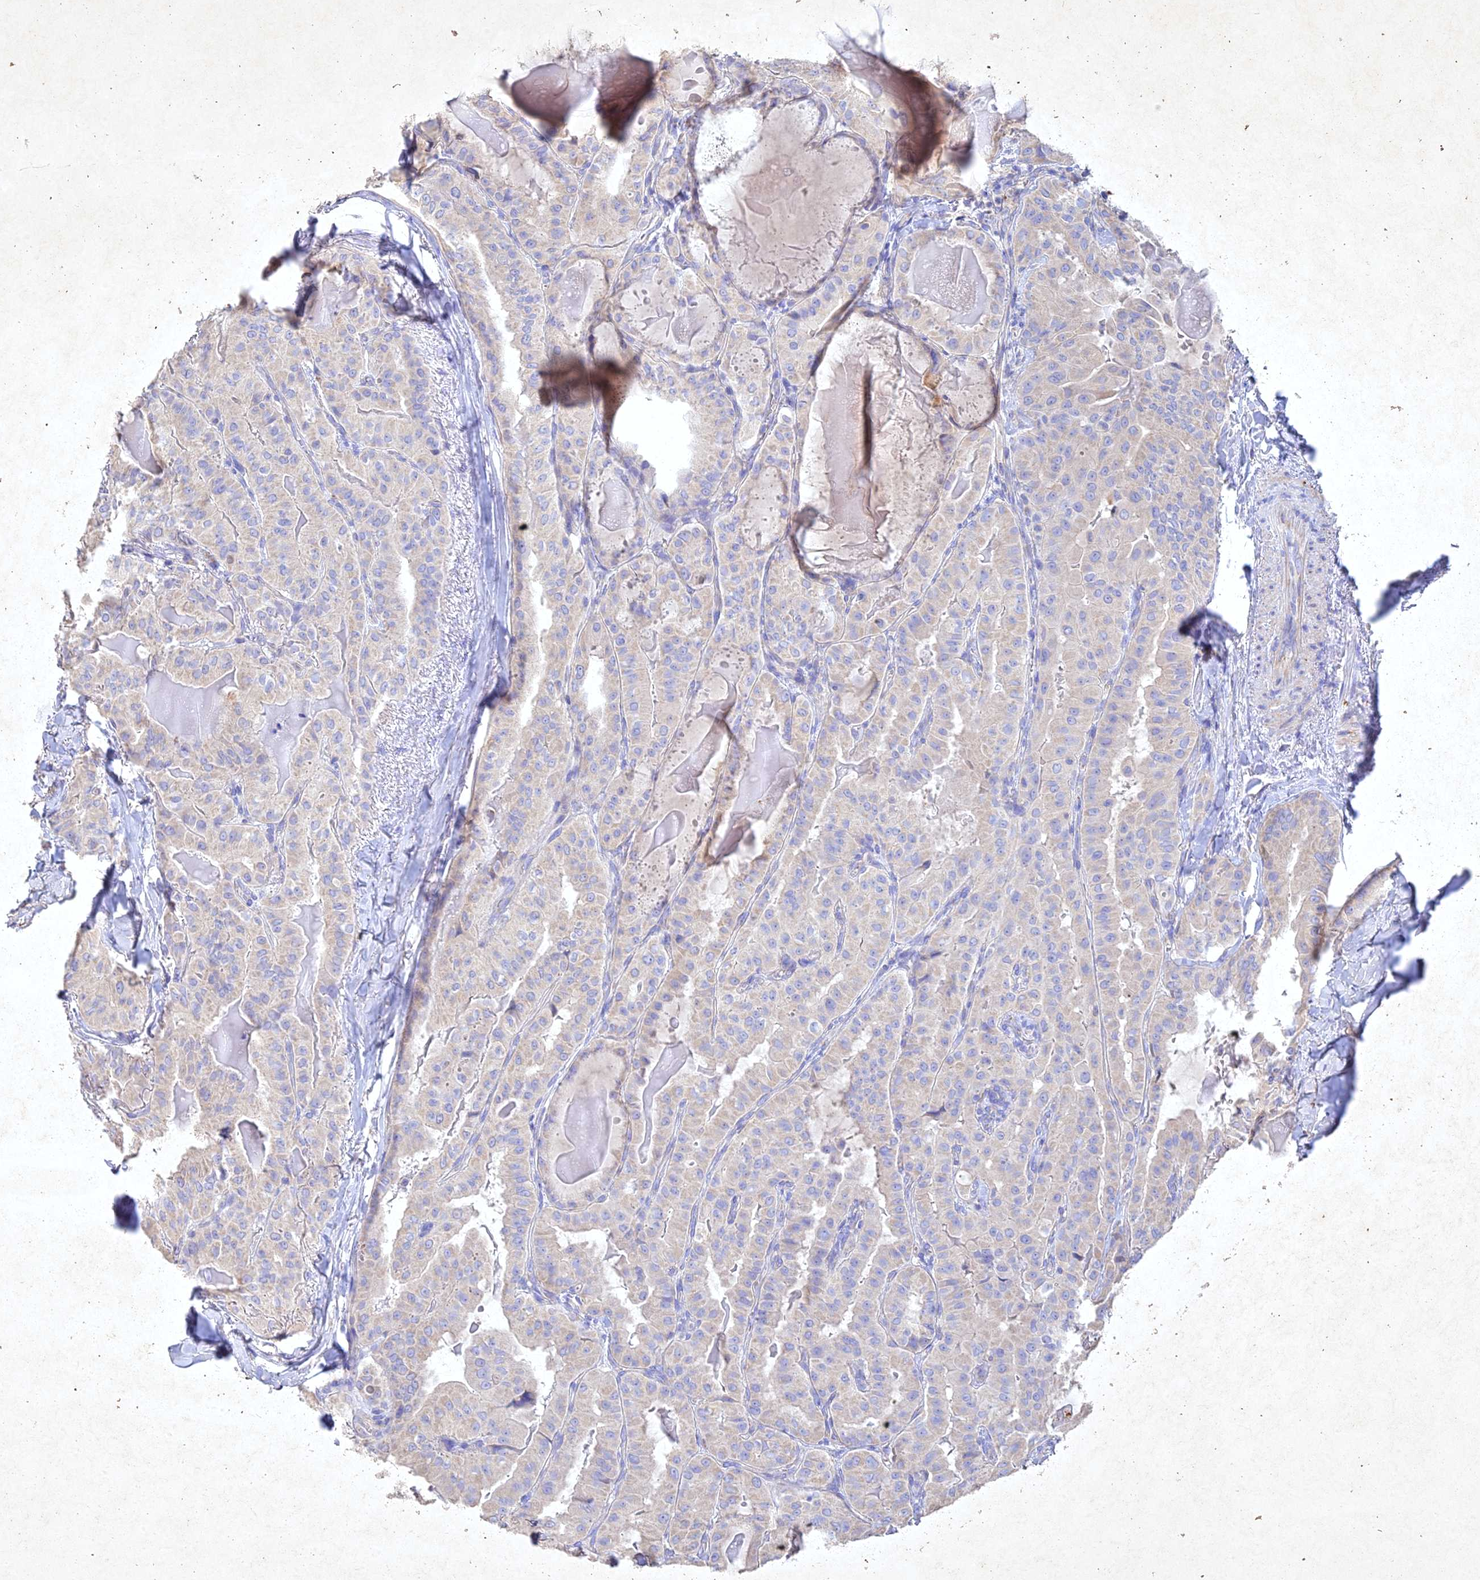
{"staining": {"intensity": "negative", "quantity": "none", "location": "none"}, "tissue": "thyroid cancer", "cell_type": "Tumor cells", "image_type": "cancer", "snomed": [{"axis": "morphology", "description": "Papillary adenocarcinoma, NOS"}, {"axis": "topography", "description": "Thyroid gland"}], "caption": "A micrograph of human thyroid cancer is negative for staining in tumor cells.", "gene": "NDUFV1", "patient": {"sex": "female", "age": 68}}